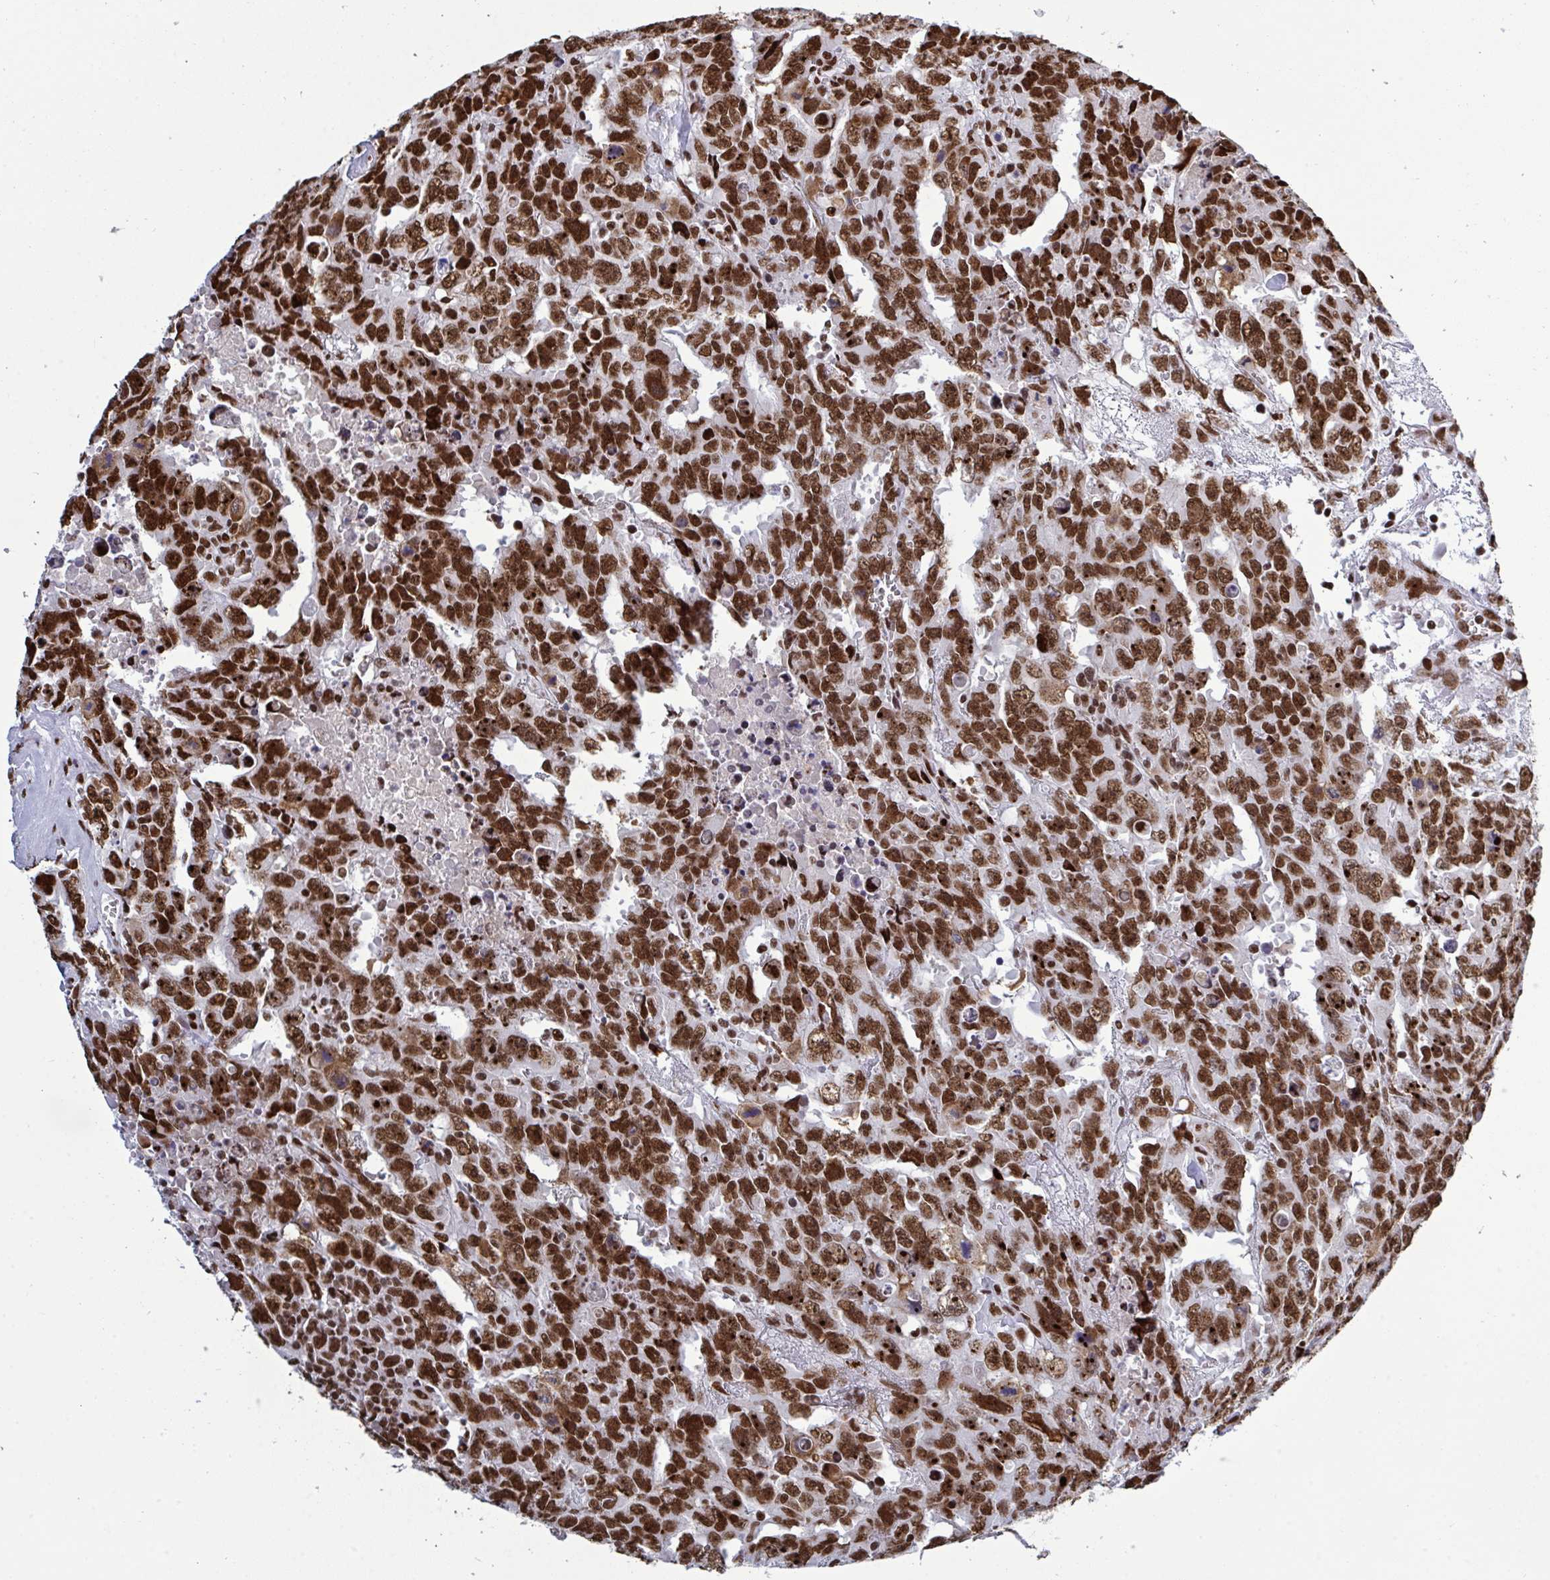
{"staining": {"intensity": "strong", "quantity": ">75%", "location": "nuclear"}, "tissue": "testis cancer", "cell_type": "Tumor cells", "image_type": "cancer", "snomed": [{"axis": "morphology", "description": "Carcinoma, Embryonal, NOS"}, {"axis": "topography", "description": "Testis"}], "caption": "Tumor cells exhibit strong nuclear staining in approximately >75% of cells in testis cancer (embryonal carcinoma).", "gene": "ZNF607", "patient": {"sex": "male", "age": 24}}